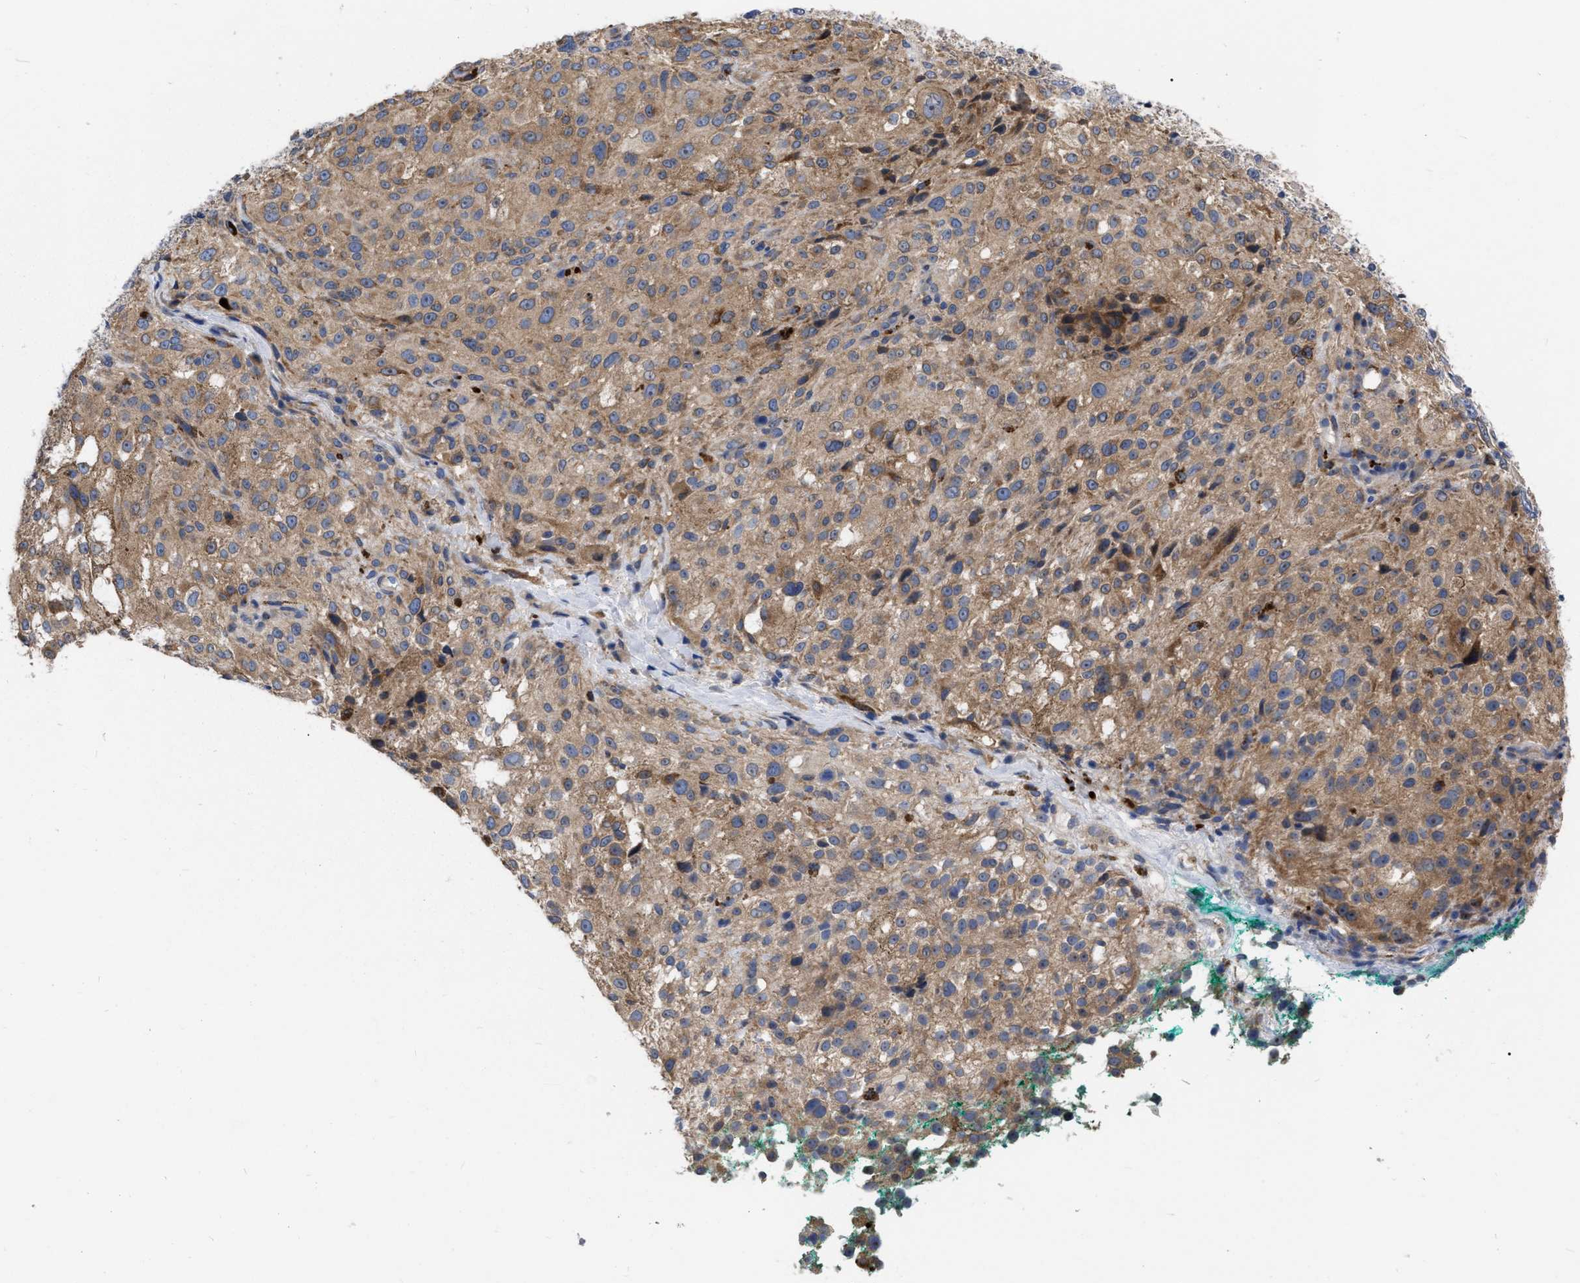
{"staining": {"intensity": "moderate", "quantity": ">75%", "location": "cytoplasmic/membranous"}, "tissue": "melanoma", "cell_type": "Tumor cells", "image_type": "cancer", "snomed": [{"axis": "morphology", "description": "Necrosis, NOS"}, {"axis": "morphology", "description": "Malignant melanoma, NOS"}, {"axis": "topography", "description": "Skin"}], "caption": "Approximately >75% of tumor cells in human melanoma reveal moderate cytoplasmic/membranous protein staining as visualized by brown immunohistochemical staining.", "gene": "MLST8", "patient": {"sex": "female", "age": 87}}